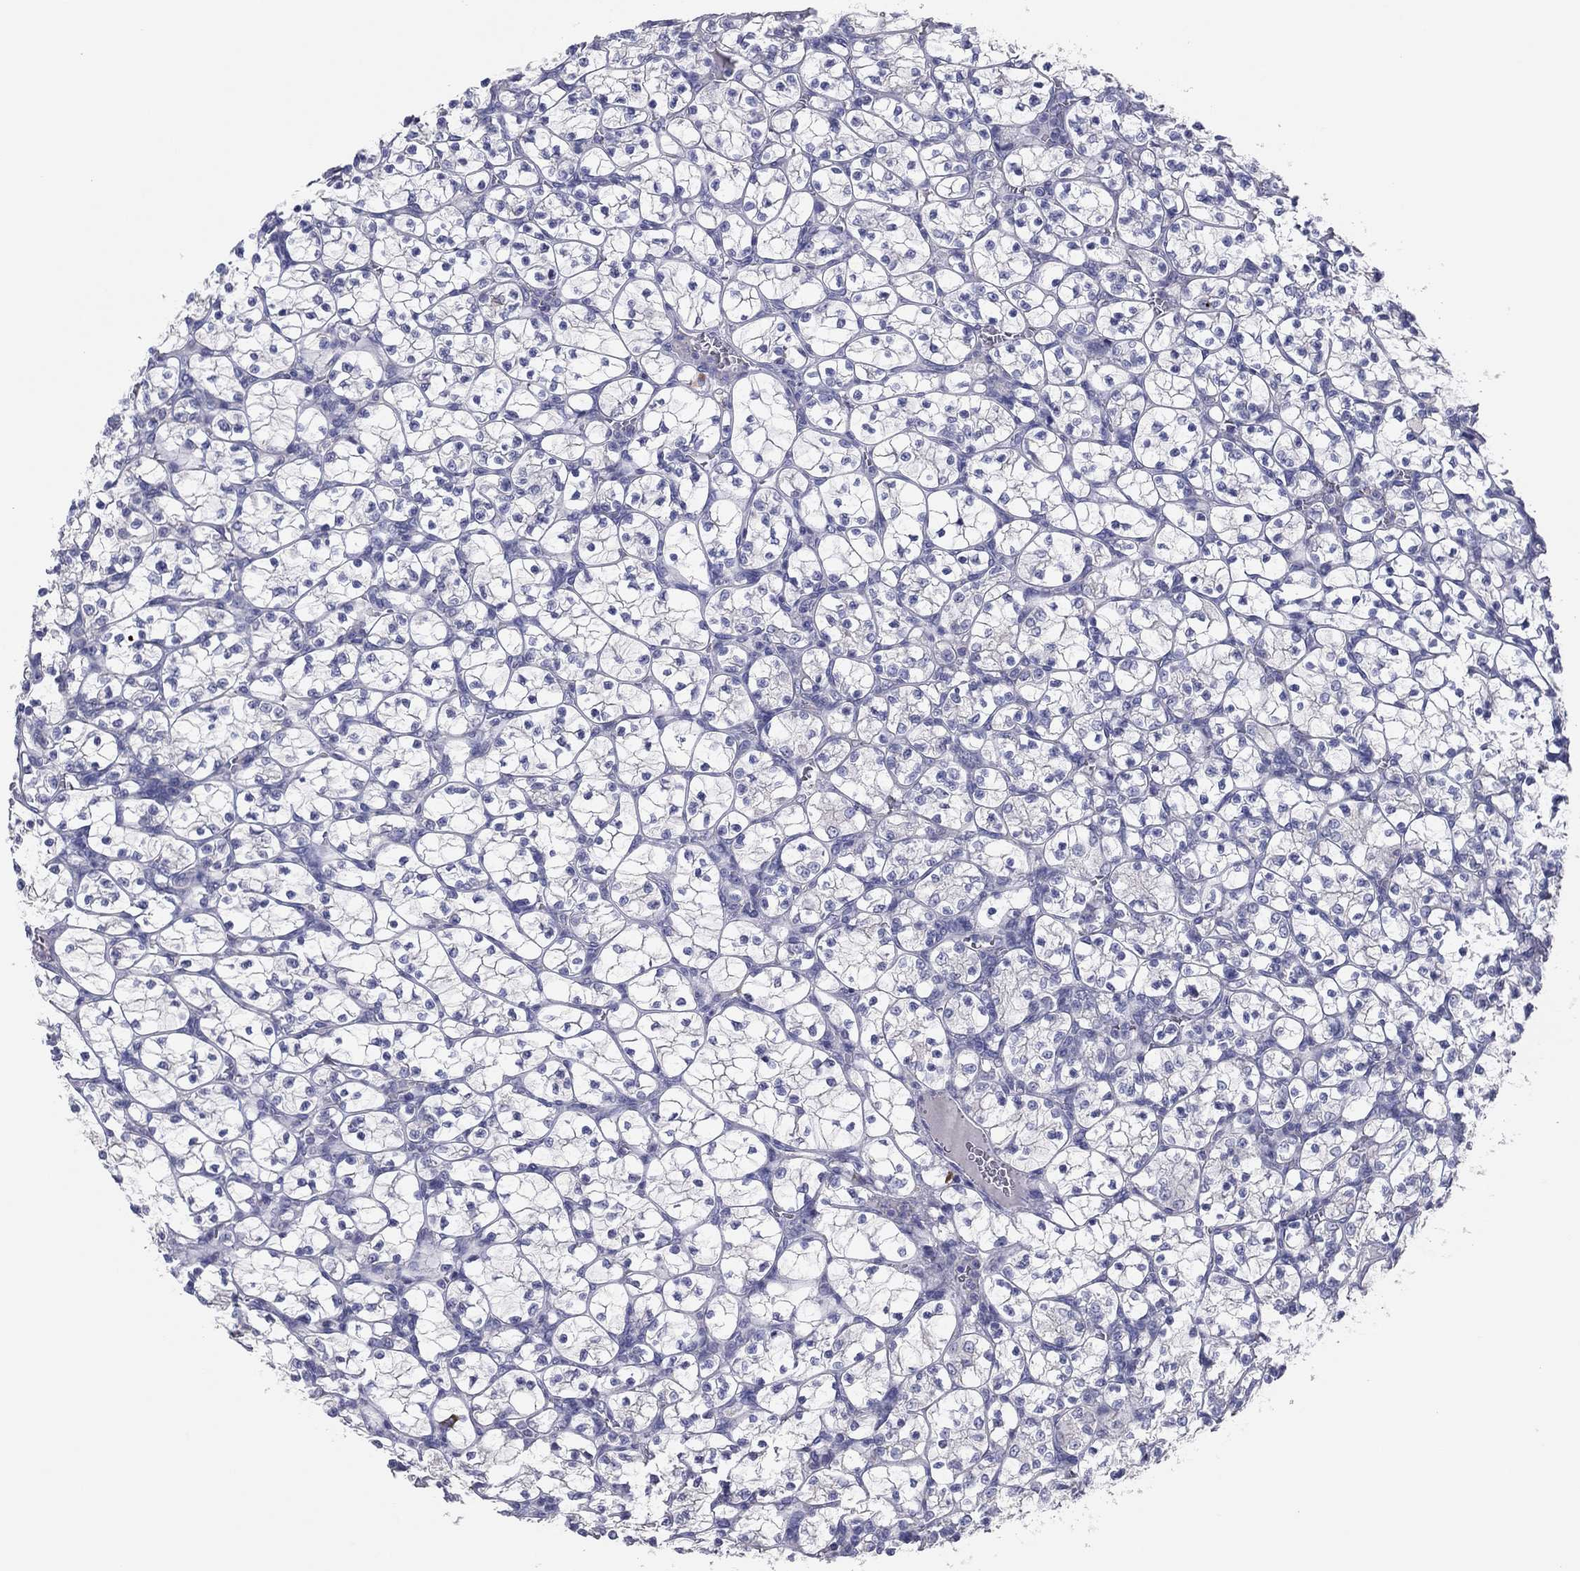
{"staining": {"intensity": "negative", "quantity": "none", "location": "none"}, "tissue": "renal cancer", "cell_type": "Tumor cells", "image_type": "cancer", "snomed": [{"axis": "morphology", "description": "Adenocarcinoma, NOS"}, {"axis": "topography", "description": "Kidney"}], "caption": "High power microscopy photomicrograph of an immunohistochemistry (IHC) histopathology image of adenocarcinoma (renal), revealing no significant positivity in tumor cells.", "gene": "GRK7", "patient": {"sex": "female", "age": 89}}